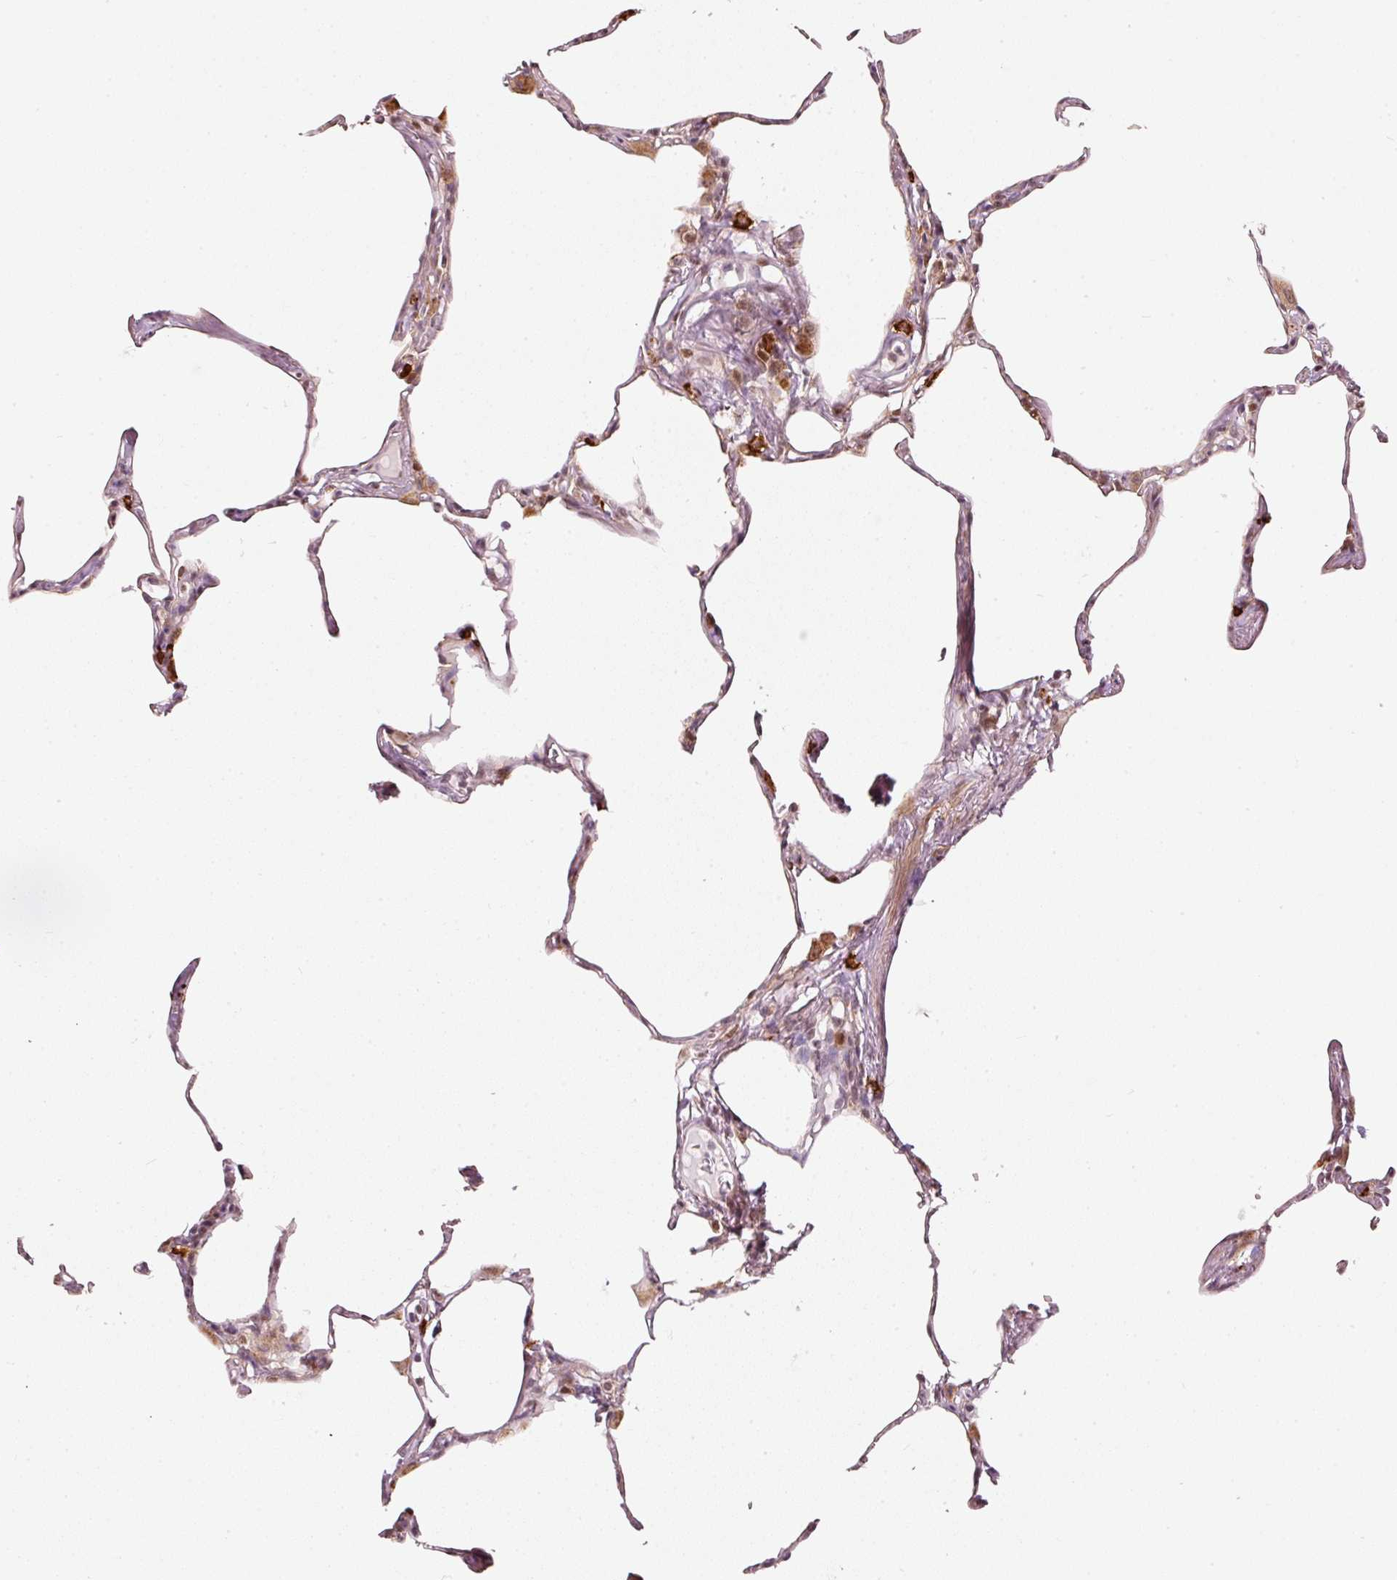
{"staining": {"intensity": "moderate", "quantity": "25%-75%", "location": "nuclear"}, "tissue": "lung", "cell_type": "Alveolar cells", "image_type": "normal", "snomed": [{"axis": "morphology", "description": "Normal tissue, NOS"}, {"axis": "topography", "description": "Lung"}], "caption": "Normal lung was stained to show a protein in brown. There is medium levels of moderate nuclear expression in about 25%-75% of alveolar cells.", "gene": "MXRA8", "patient": {"sex": "male", "age": 65}}